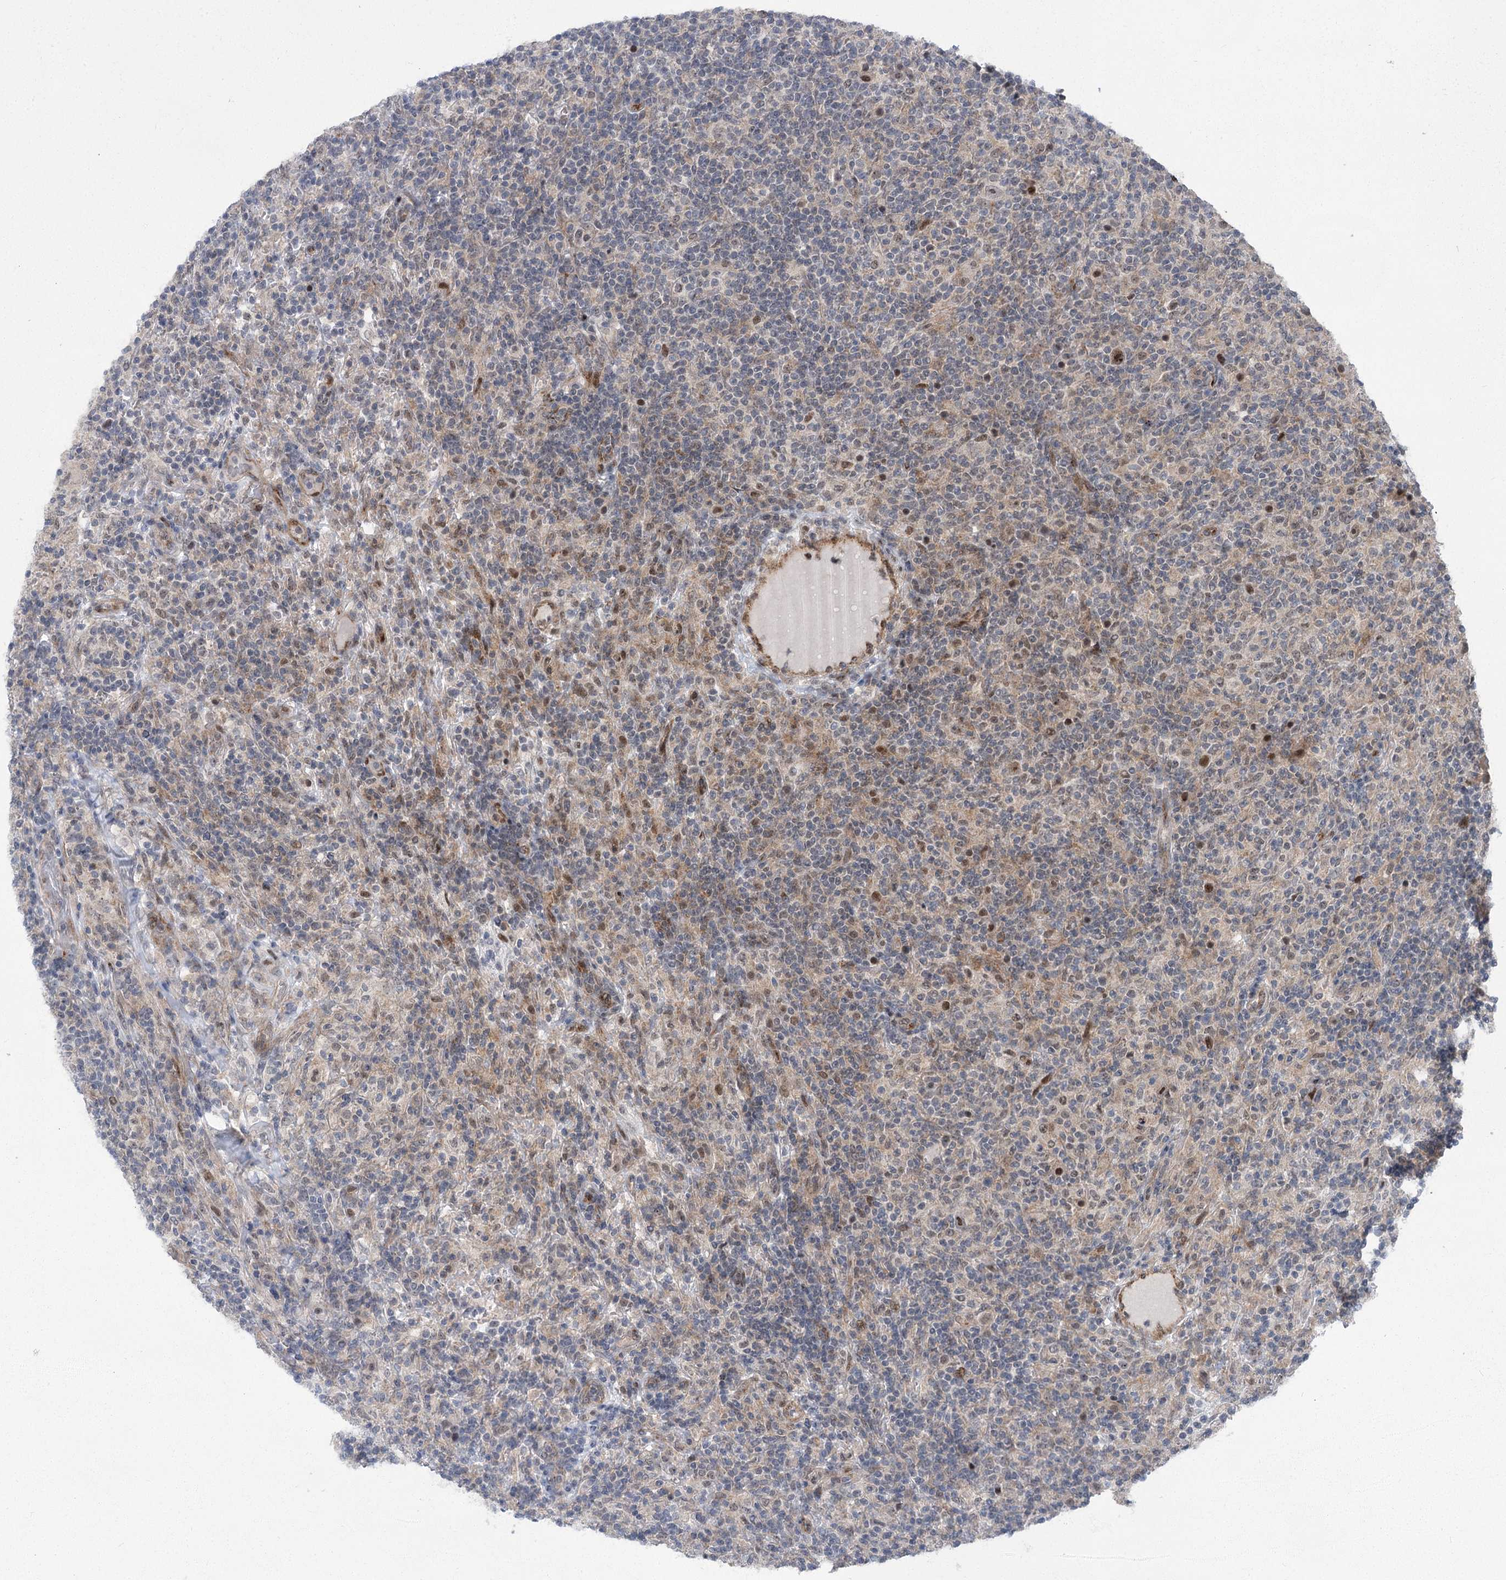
{"staining": {"intensity": "moderate", "quantity": "25%-75%", "location": "nuclear"}, "tissue": "lymphoma", "cell_type": "Tumor cells", "image_type": "cancer", "snomed": [{"axis": "morphology", "description": "Hodgkin's disease, NOS"}, {"axis": "topography", "description": "Lymph node"}], "caption": "Lymphoma stained with DAB (3,3'-diaminobenzidine) immunohistochemistry demonstrates medium levels of moderate nuclear staining in approximately 25%-75% of tumor cells.", "gene": "PARM1", "patient": {"sex": "male", "age": 70}}